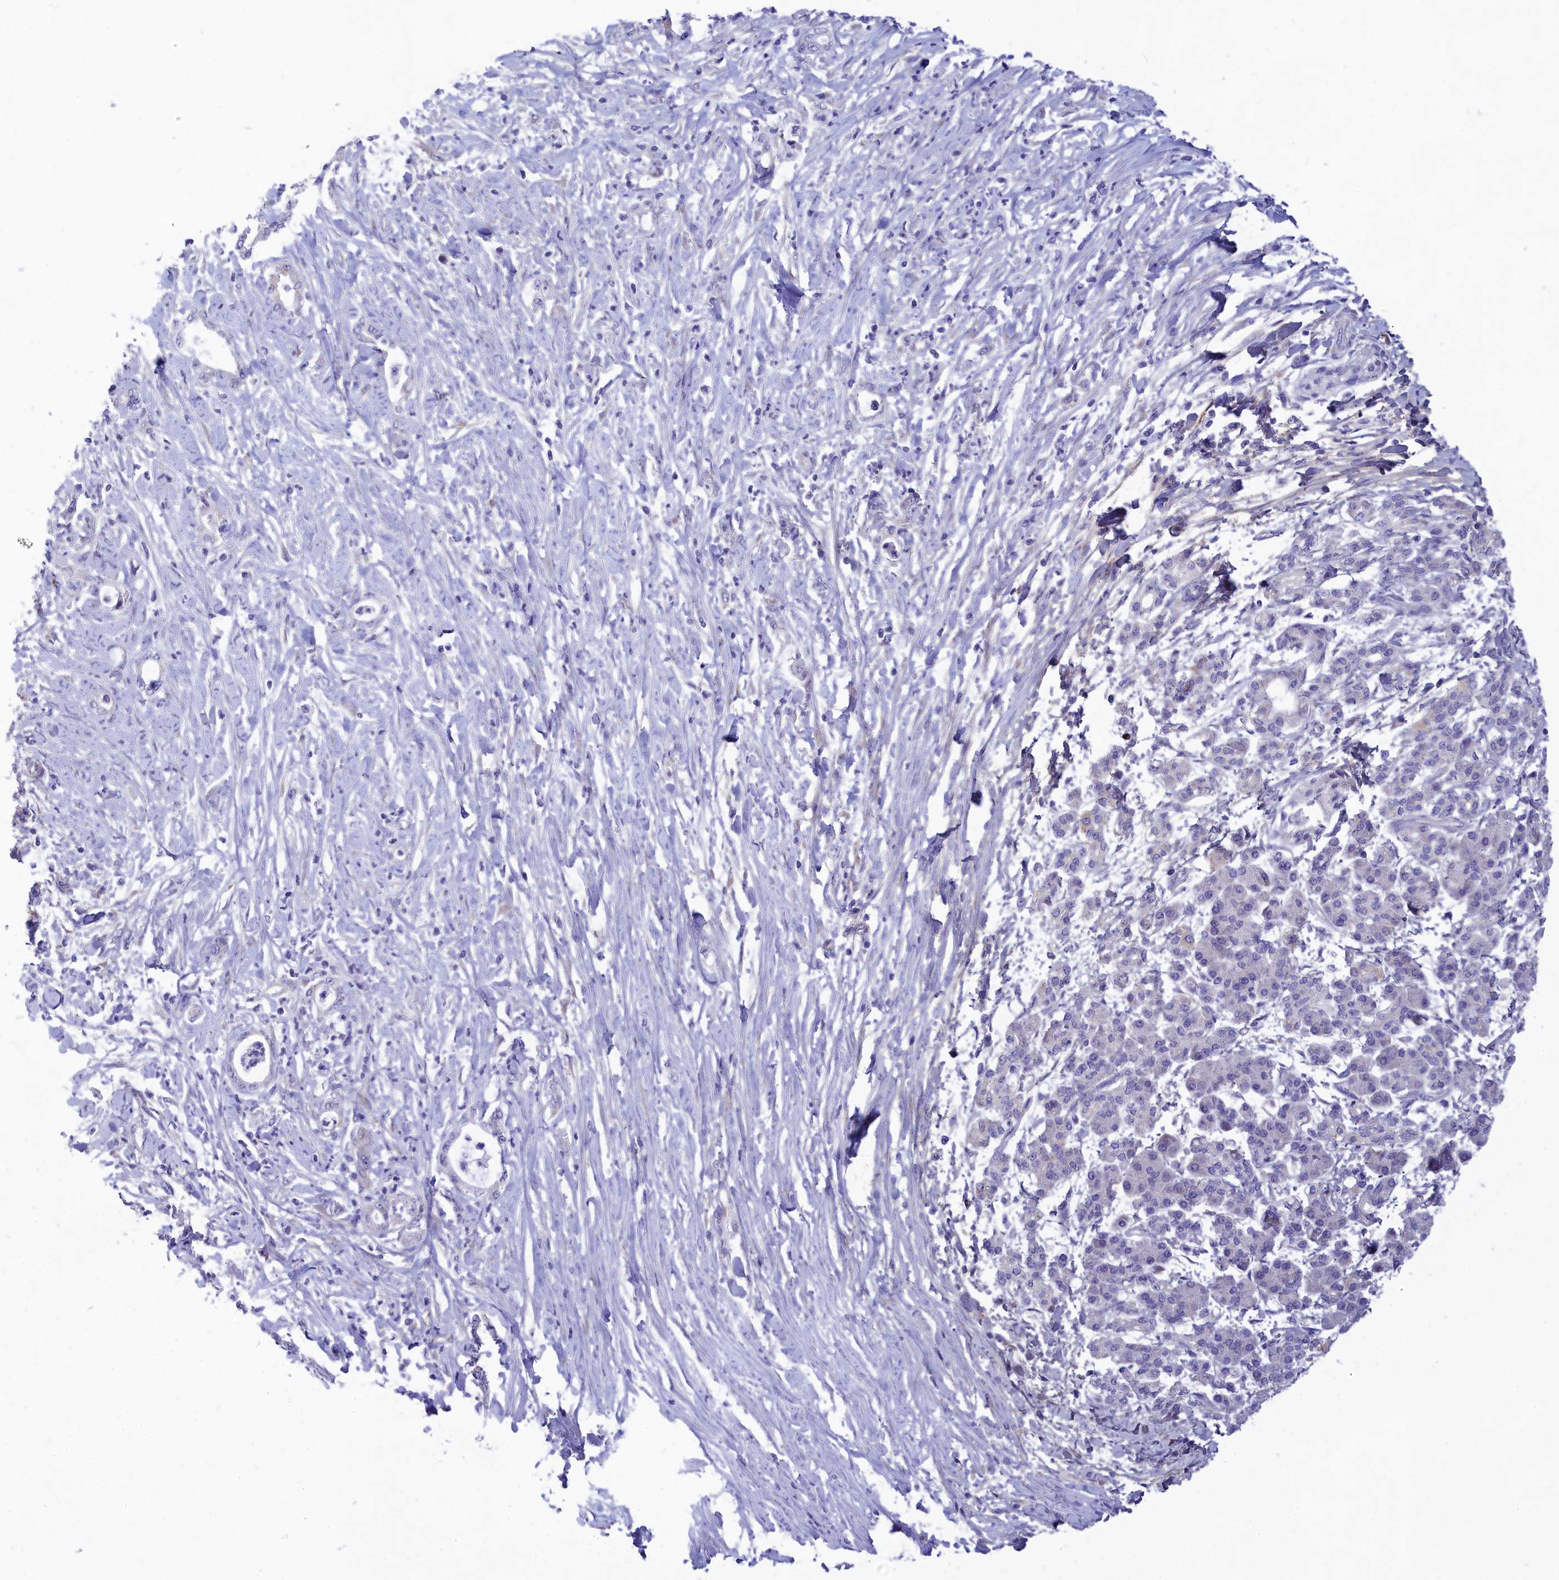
{"staining": {"intensity": "negative", "quantity": "none", "location": "none"}, "tissue": "pancreatic cancer", "cell_type": "Tumor cells", "image_type": "cancer", "snomed": [{"axis": "morphology", "description": "Normal tissue, NOS"}, {"axis": "morphology", "description": "Adenocarcinoma, NOS"}, {"axis": "topography", "description": "Pancreas"}], "caption": "This is a image of immunohistochemistry (IHC) staining of adenocarcinoma (pancreatic), which shows no positivity in tumor cells.", "gene": "TMEM30B", "patient": {"sex": "female", "age": 55}}